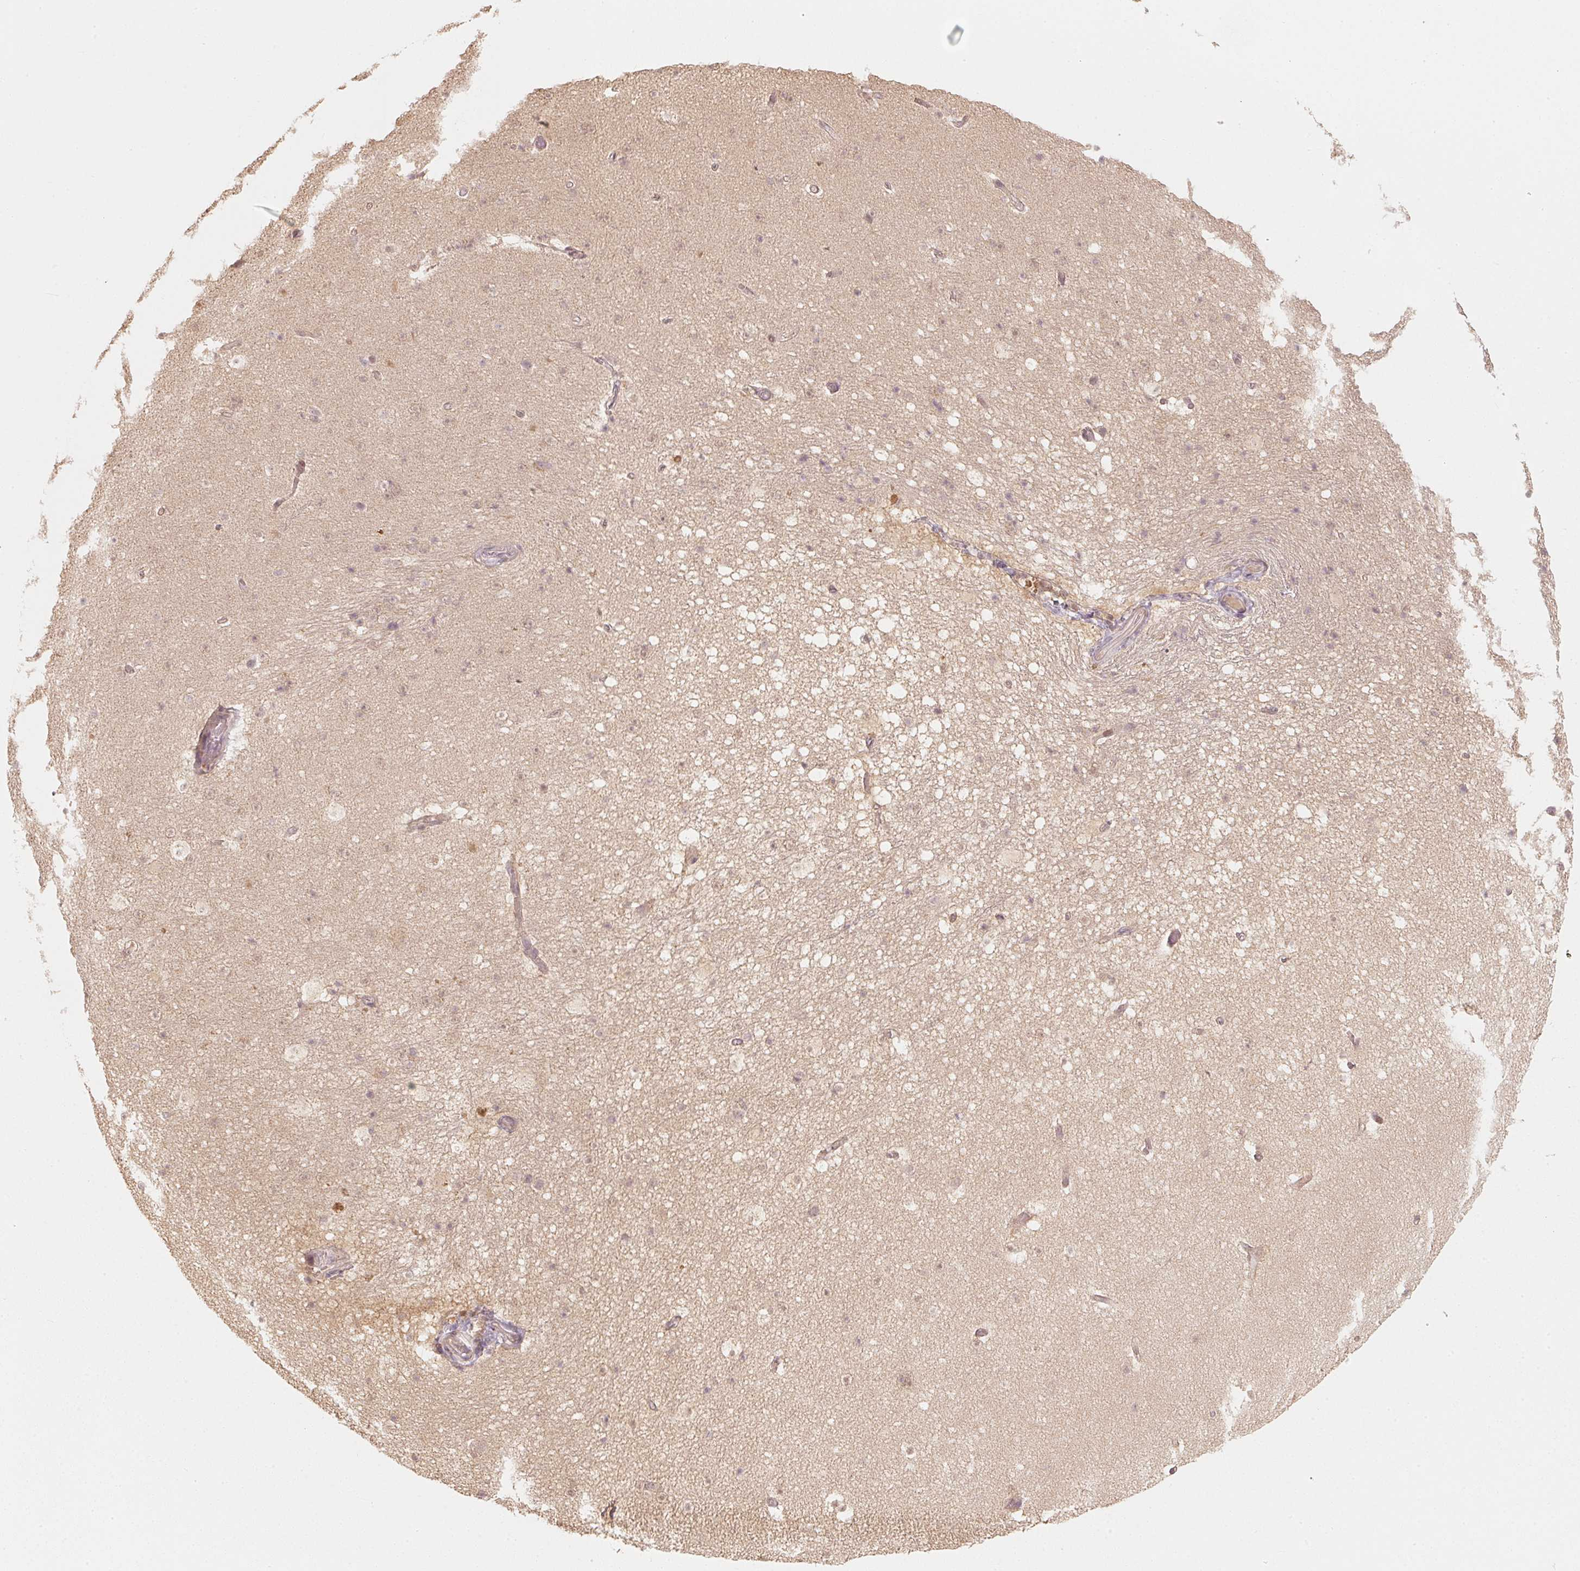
{"staining": {"intensity": "weak", "quantity": "25%-75%", "location": "nuclear"}, "tissue": "hippocampus", "cell_type": "Glial cells", "image_type": "normal", "snomed": [{"axis": "morphology", "description": "Normal tissue, NOS"}, {"axis": "topography", "description": "Hippocampus"}], "caption": "Protein staining shows weak nuclear positivity in approximately 25%-75% of glial cells in unremarkable hippocampus.", "gene": "UBE2L3", "patient": {"sex": "male", "age": 26}}